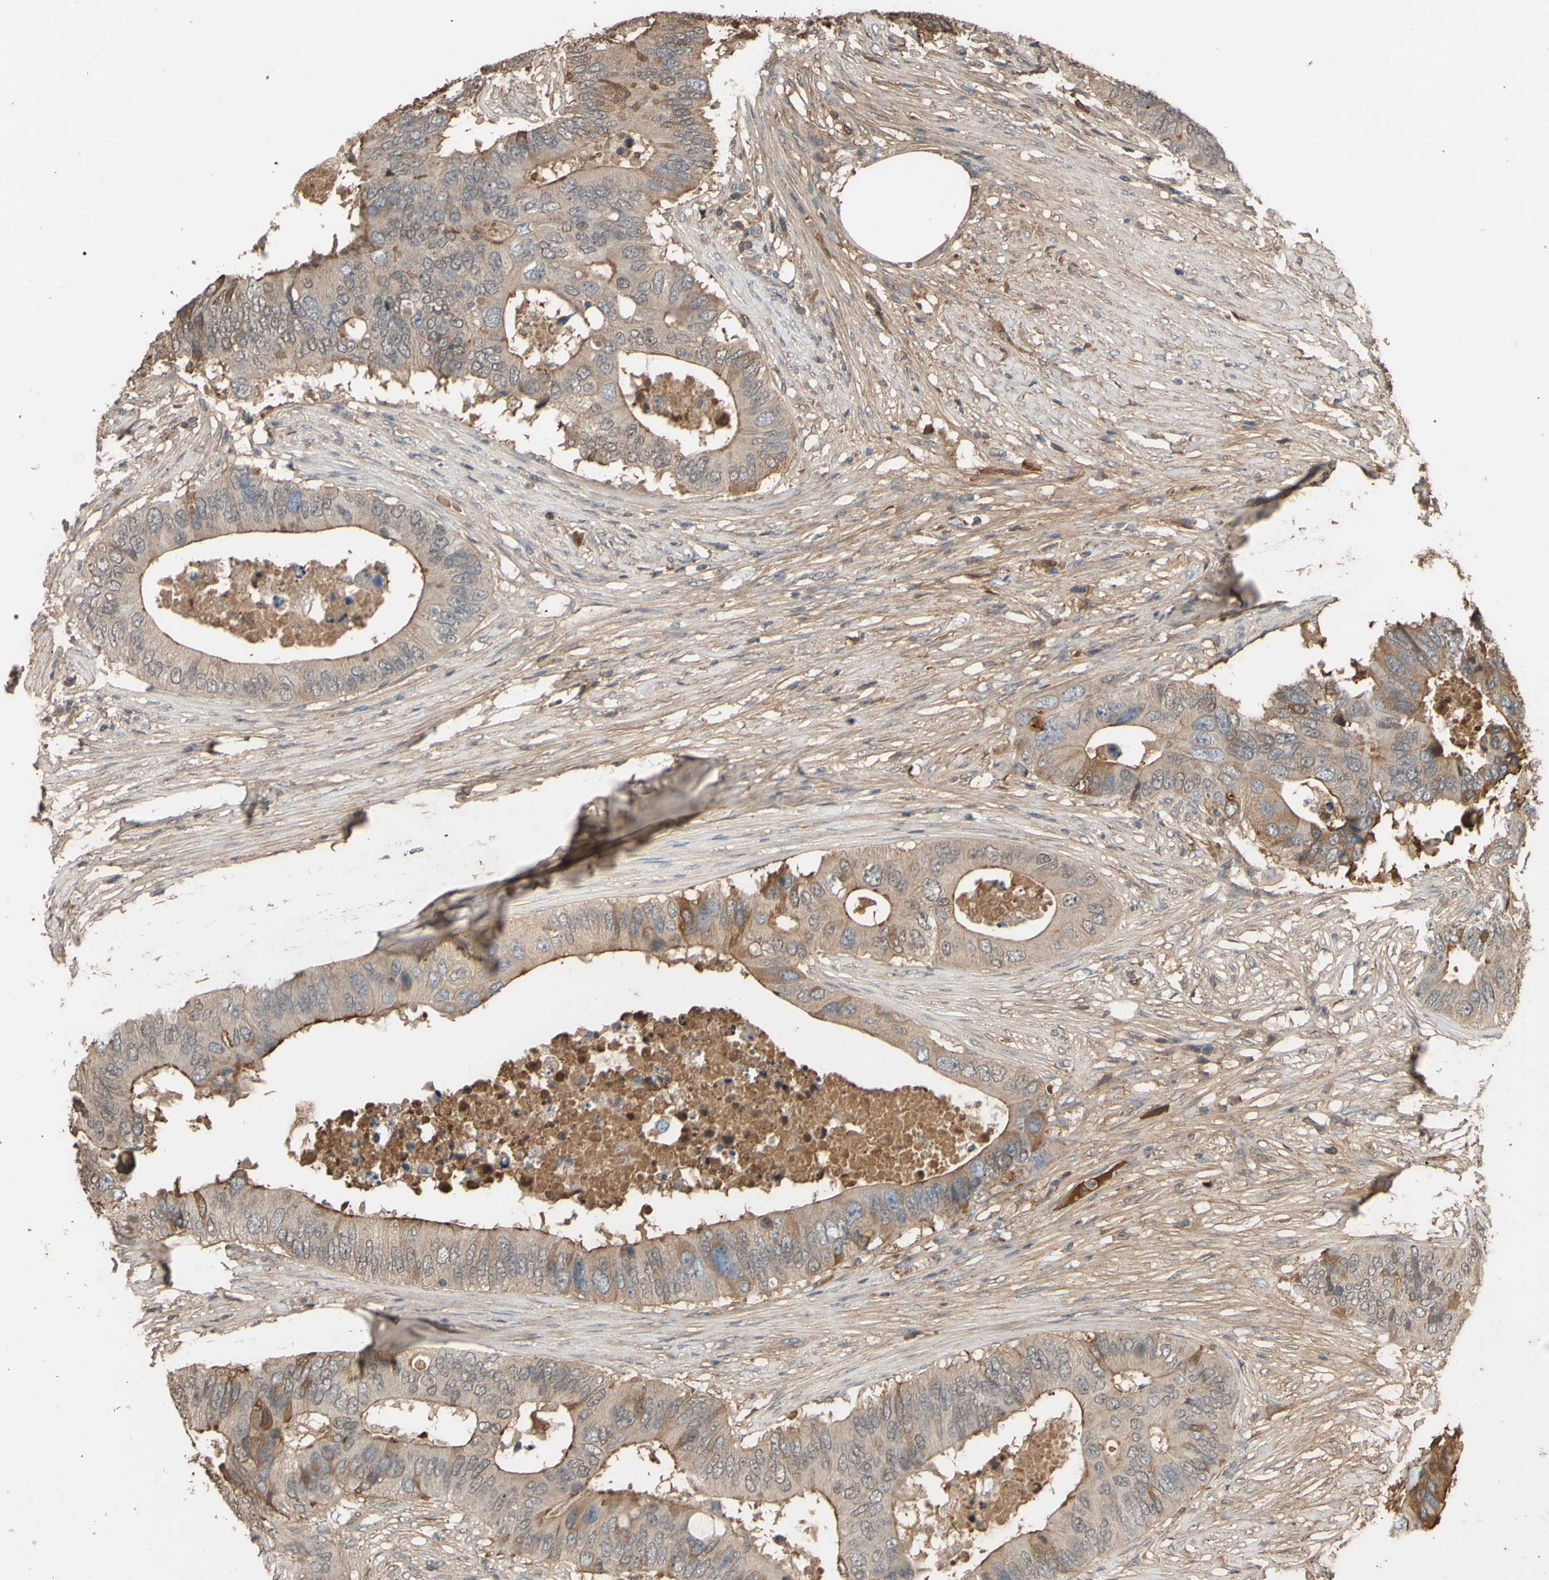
{"staining": {"intensity": "moderate", "quantity": ">75%", "location": "cytoplasmic/membranous"}, "tissue": "colorectal cancer", "cell_type": "Tumor cells", "image_type": "cancer", "snomed": [{"axis": "morphology", "description": "Adenocarcinoma, NOS"}, {"axis": "topography", "description": "Colon"}], "caption": "A brown stain labels moderate cytoplasmic/membranous expression of a protein in colorectal cancer tumor cells.", "gene": "PTGDS", "patient": {"sex": "male", "age": 71}}